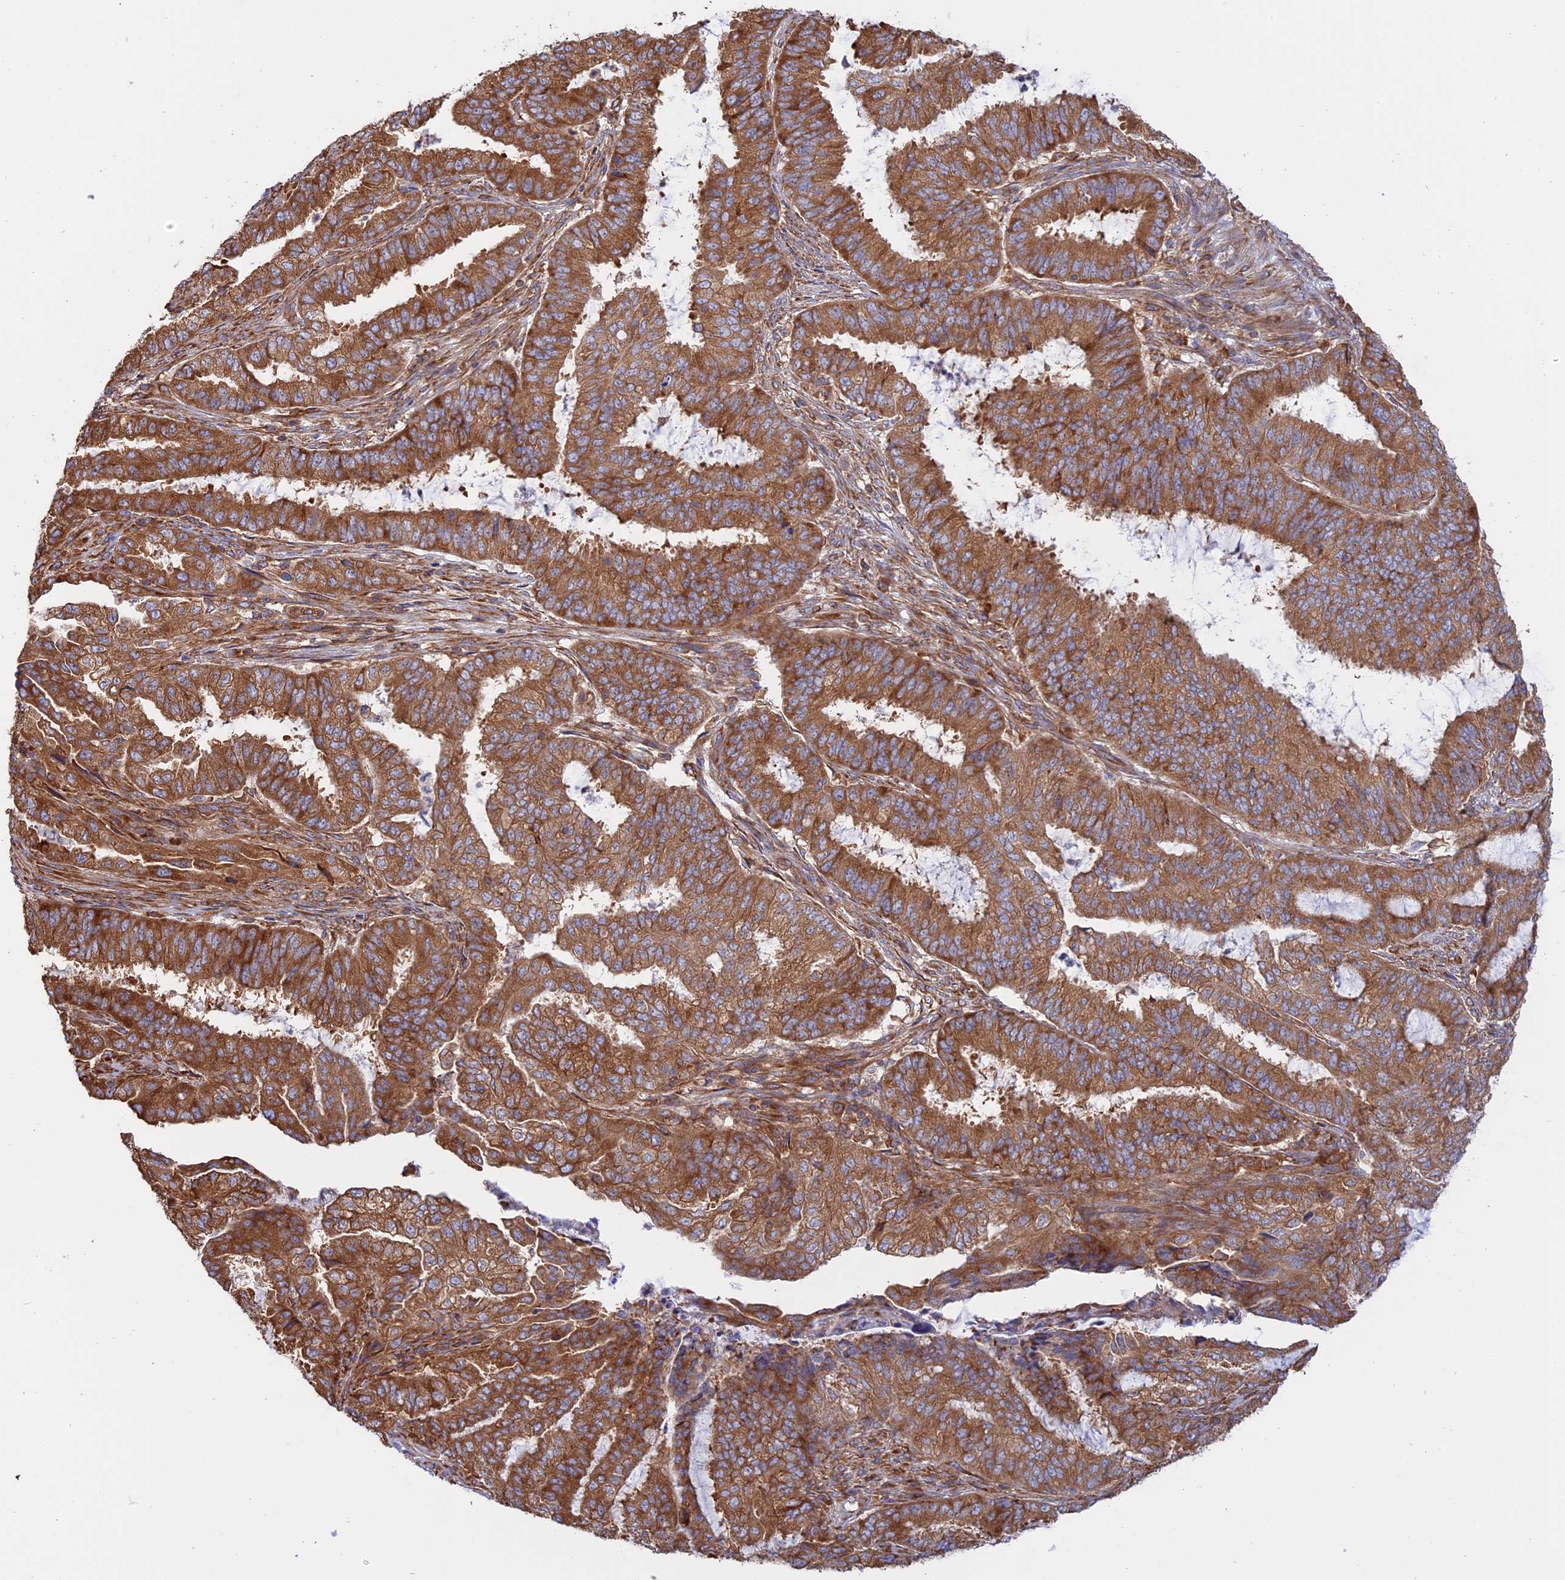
{"staining": {"intensity": "moderate", "quantity": ">75%", "location": "cytoplasmic/membranous"}, "tissue": "endometrial cancer", "cell_type": "Tumor cells", "image_type": "cancer", "snomed": [{"axis": "morphology", "description": "Adenocarcinoma, NOS"}, {"axis": "topography", "description": "Endometrium"}], "caption": "An immunohistochemistry (IHC) histopathology image of tumor tissue is shown. Protein staining in brown shows moderate cytoplasmic/membranous positivity in endometrial cancer within tumor cells.", "gene": "GMIP", "patient": {"sex": "female", "age": 51}}